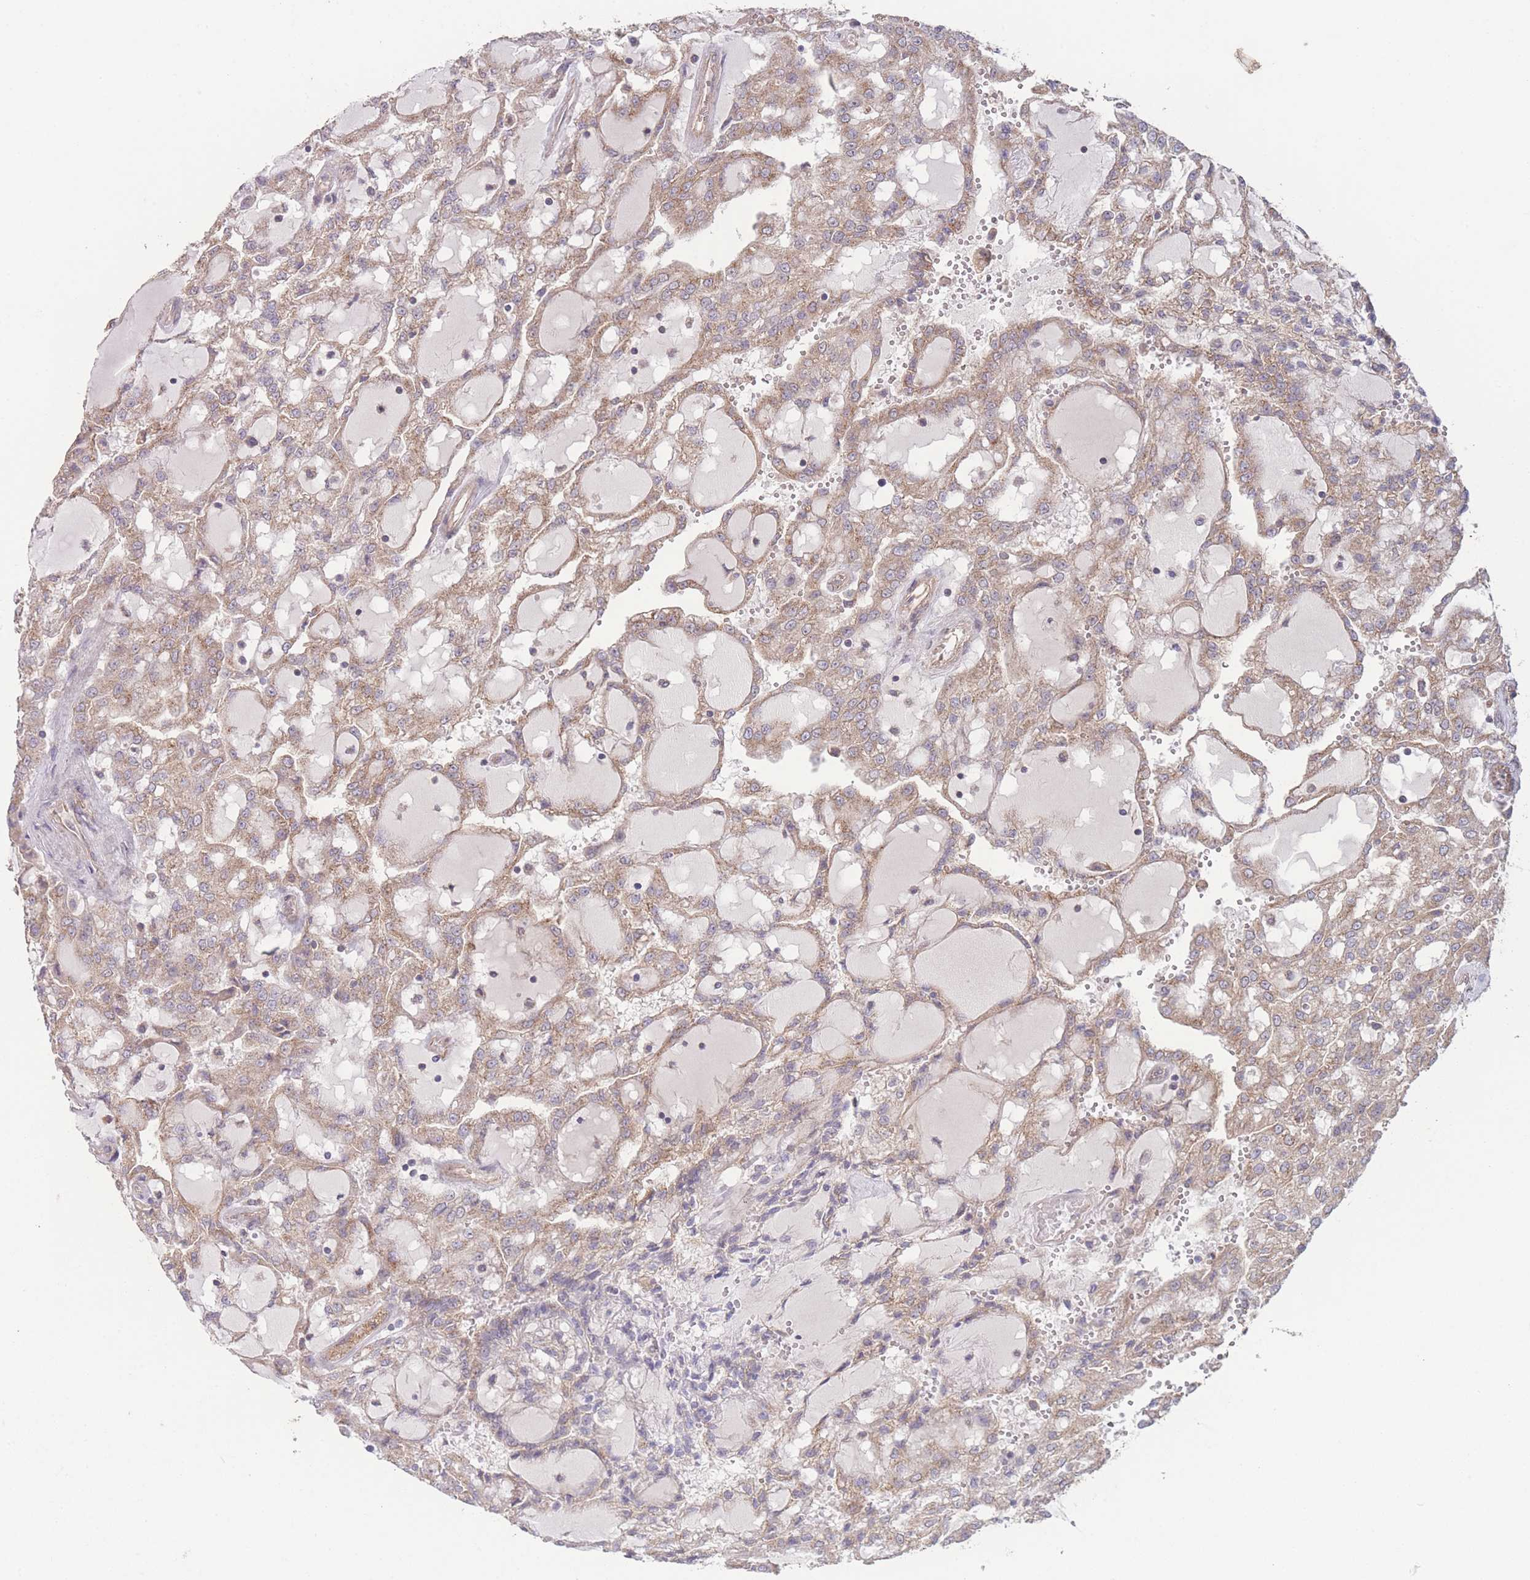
{"staining": {"intensity": "moderate", "quantity": ">75%", "location": "cytoplasmic/membranous"}, "tissue": "renal cancer", "cell_type": "Tumor cells", "image_type": "cancer", "snomed": [{"axis": "morphology", "description": "Adenocarcinoma, NOS"}, {"axis": "topography", "description": "Kidney"}], "caption": "A photomicrograph of adenocarcinoma (renal) stained for a protein exhibits moderate cytoplasmic/membranous brown staining in tumor cells.", "gene": "PXMP4", "patient": {"sex": "male", "age": 63}}